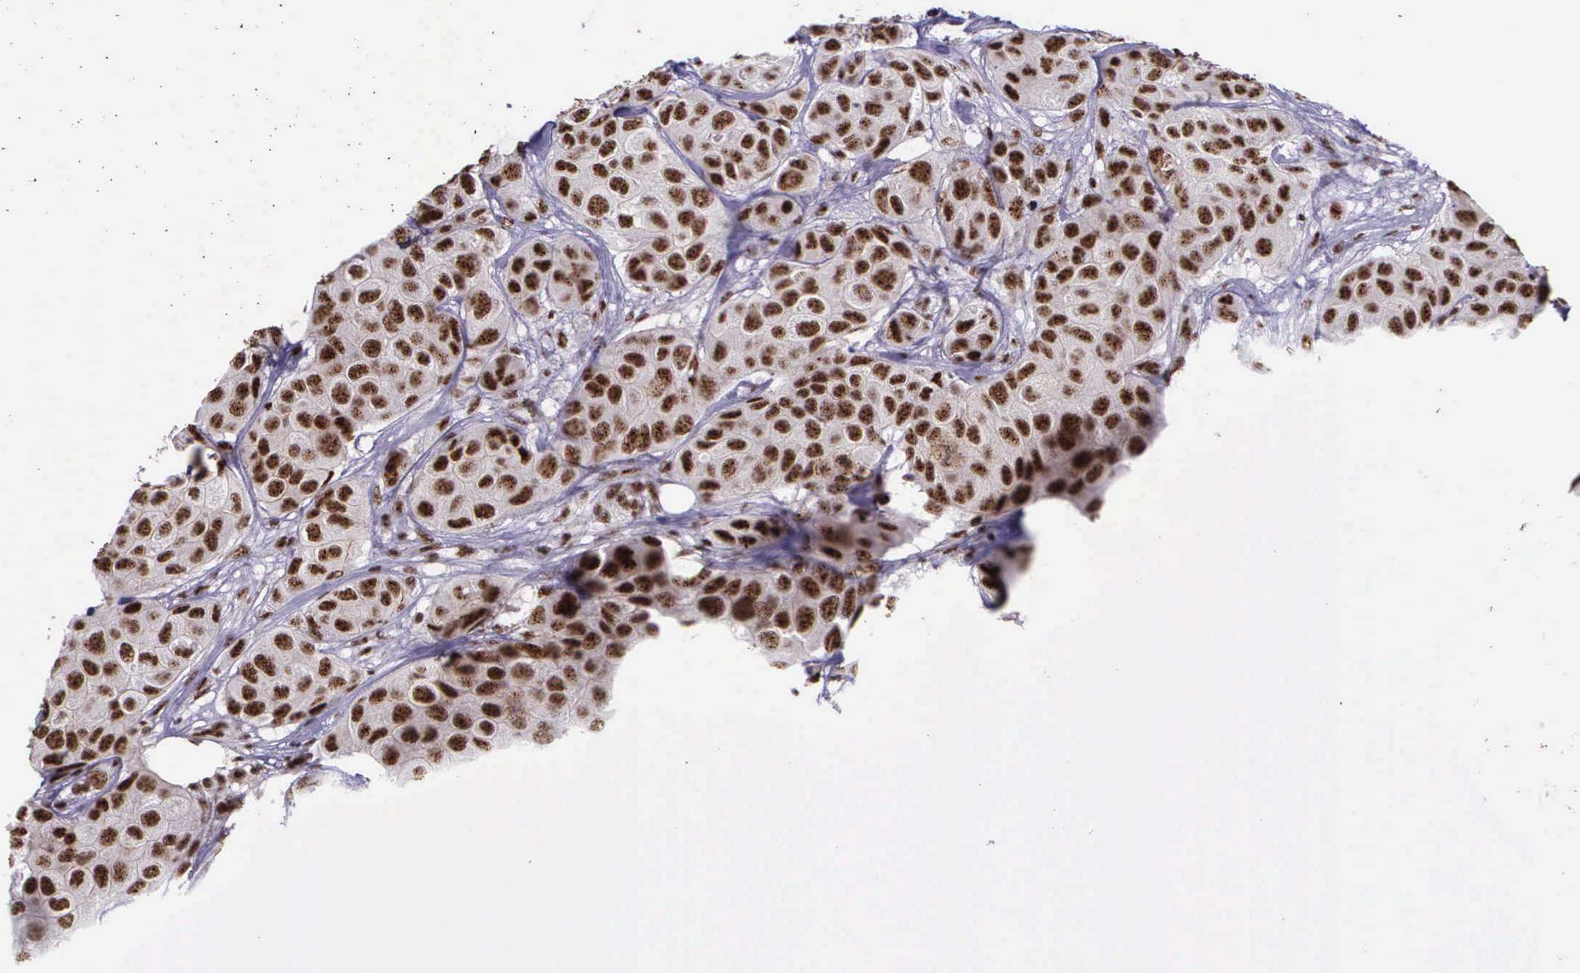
{"staining": {"intensity": "moderate", "quantity": ">75%", "location": "nuclear"}, "tissue": "breast cancer", "cell_type": "Tumor cells", "image_type": "cancer", "snomed": [{"axis": "morphology", "description": "Duct carcinoma"}, {"axis": "topography", "description": "Breast"}], "caption": "This image demonstrates immunohistochemistry (IHC) staining of breast cancer (intraductal carcinoma), with medium moderate nuclear expression in approximately >75% of tumor cells.", "gene": "FAM47A", "patient": {"sex": "female", "age": 68}}